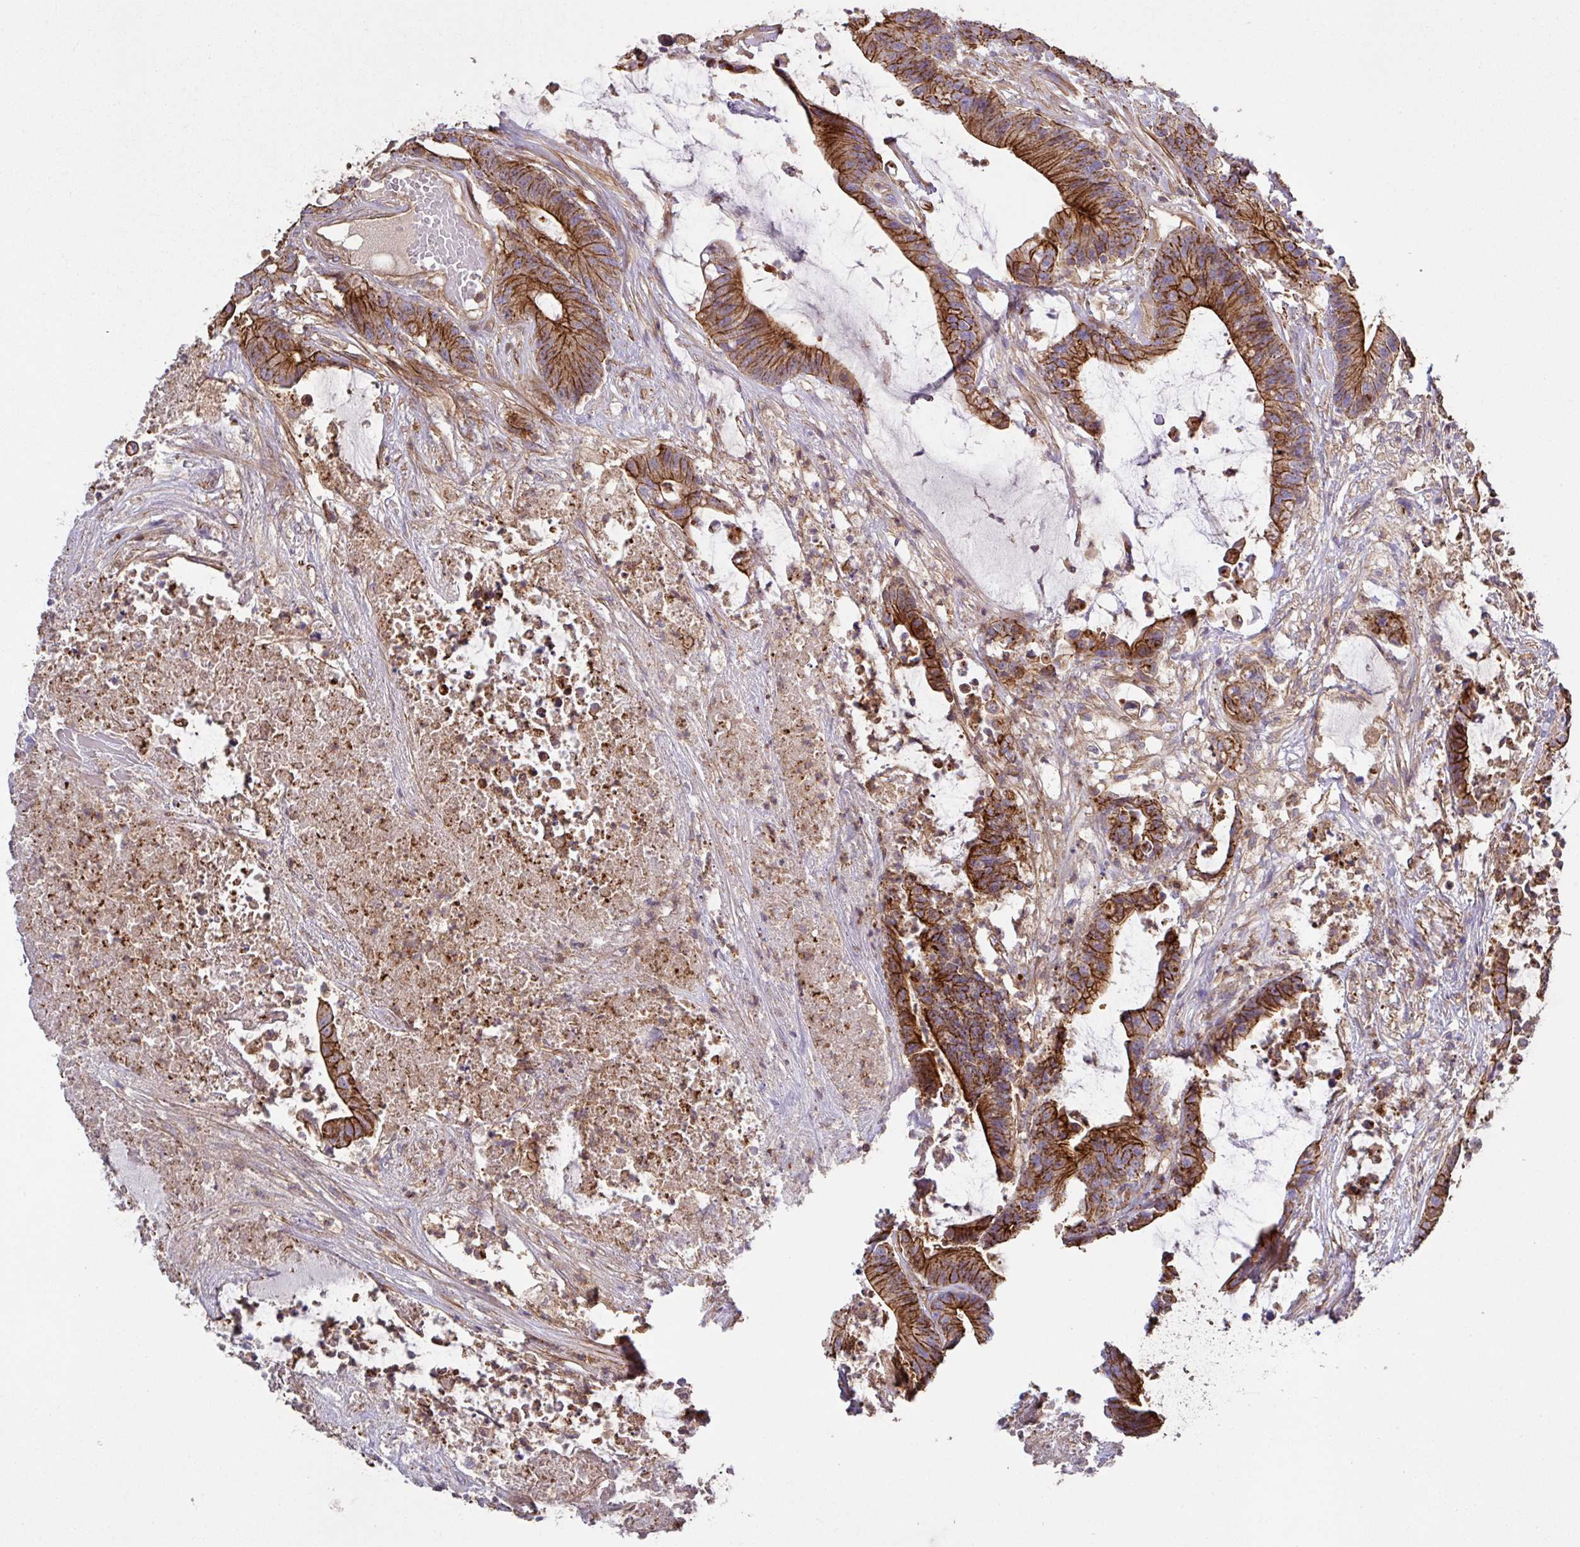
{"staining": {"intensity": "strong", "quantity": ">75%", "location": "cytoplasmic/membranous"}, "tissue": "colorectal cancer", "cell_type": "Tumor cells", "image_type": "cancer", "snomed": [{"axis": "morphology", "description": "Adenocarcinoma, NOS"}, {"axis": "topography", "description": "Colon"}], "caption": "About >75% of tumor cells in human adenocarcinoma (colorectal) display strong cytoplasmic/membranous protein staining as visualized by brown immunohistochemical staining.", "gene": "RIC1", "patient": {"sex": "female", "age": 84}}